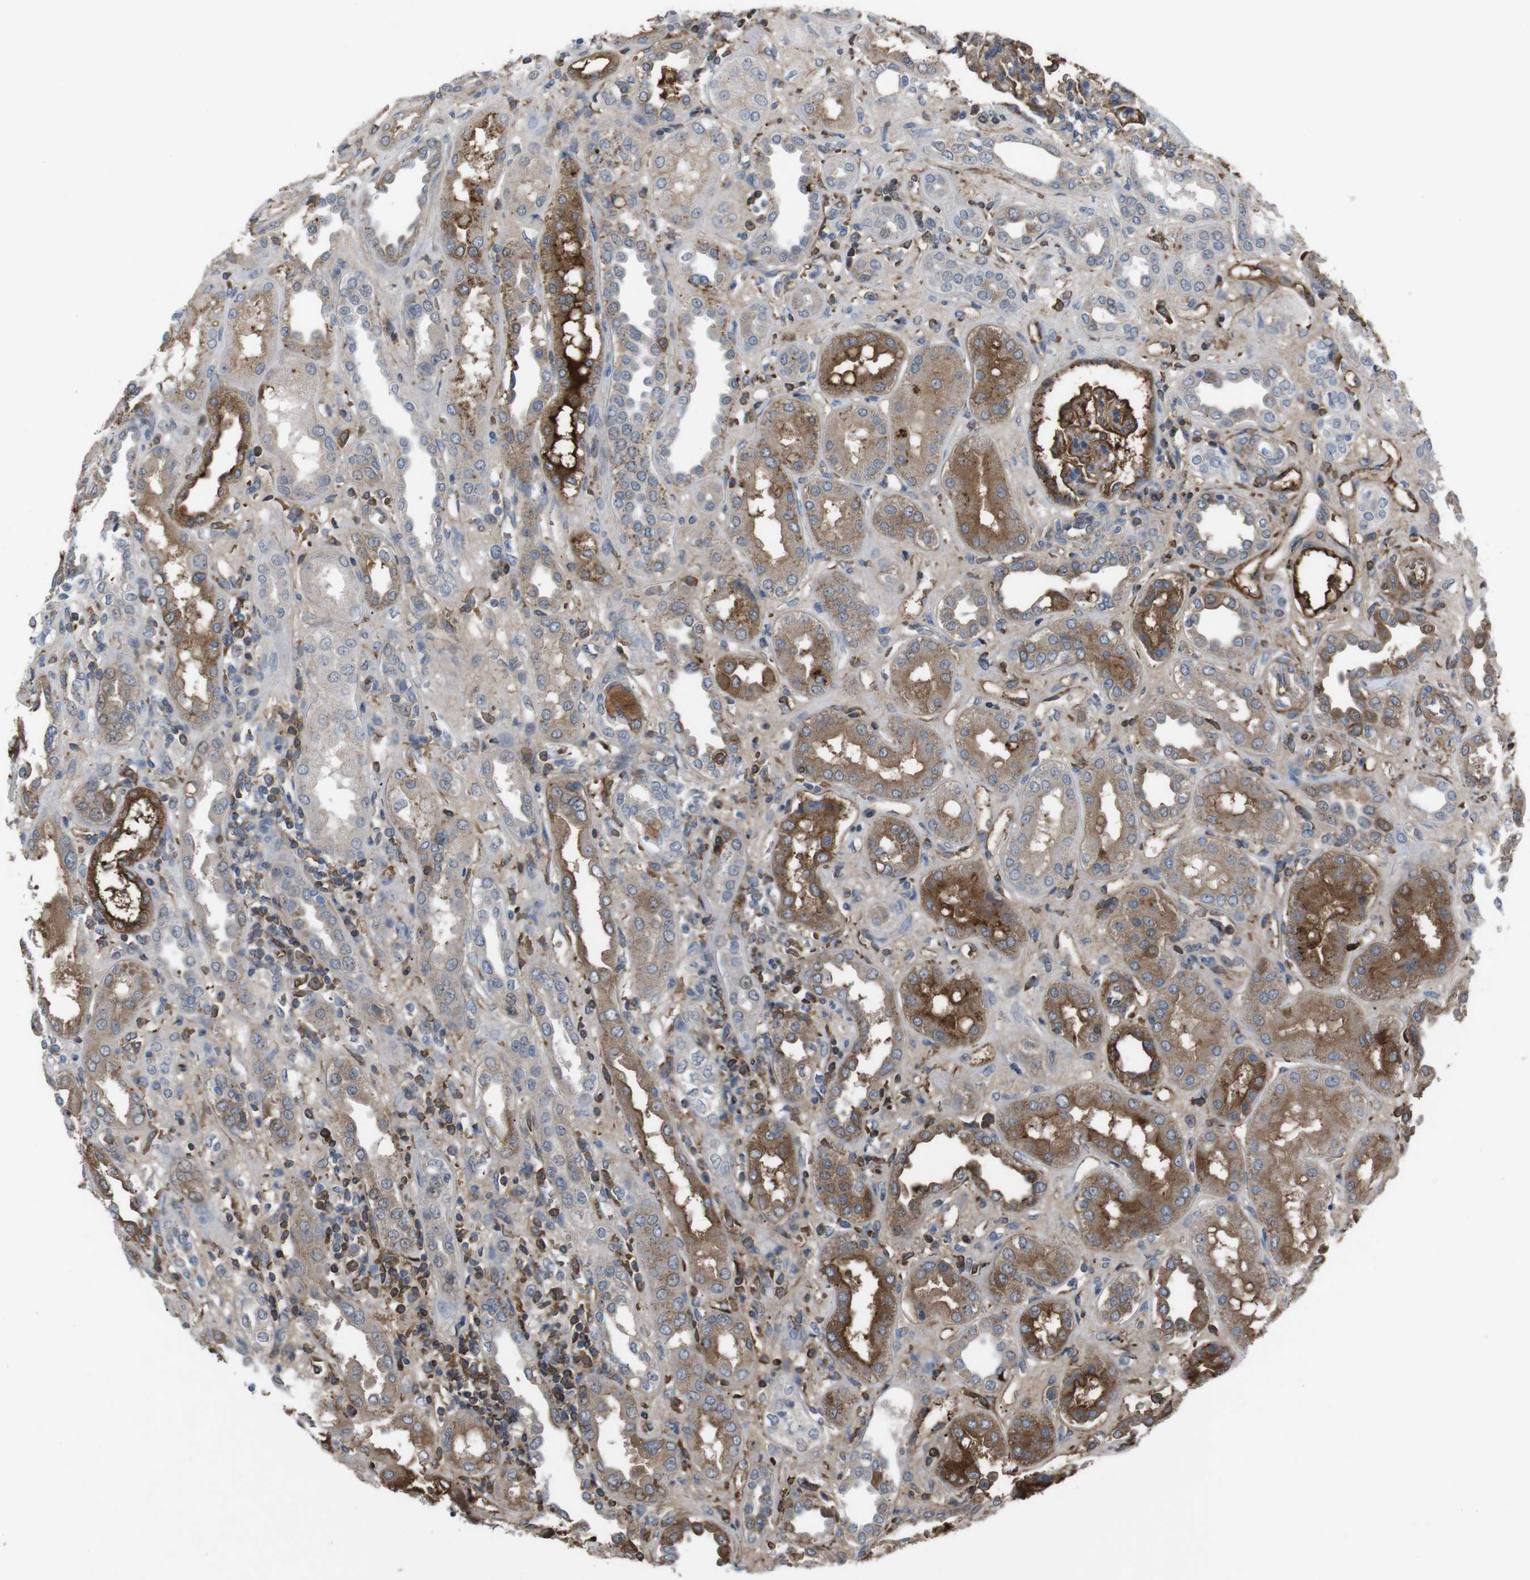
{"staining": {"intensity": "moderate", "quantity": "25%-75%", "location": "cytoplasmic/membranous"}, "tissue": "kidney", "cell_type": "Cells in glomeruli", "image_type": "normal", "snomed": [{"axis": "morphology", "description": "Normal tissue, NOS"}, {"axis": "topography", "description": "Kidney"}], "caption": "IHC staining of unremarkable kidney, which shows medium levels of moderate cytoplasmic/membranous positivity in about 25%-75% of cells in glomeruli indicating moderate cytoplasmic/membranous protein expression. The staining was performed using DAB (brown) for protein detection and nuclei were counterstained in hematoxylin (blue).", "gene": "SPTB", "patient": {"sex": "male", "age": 59}}